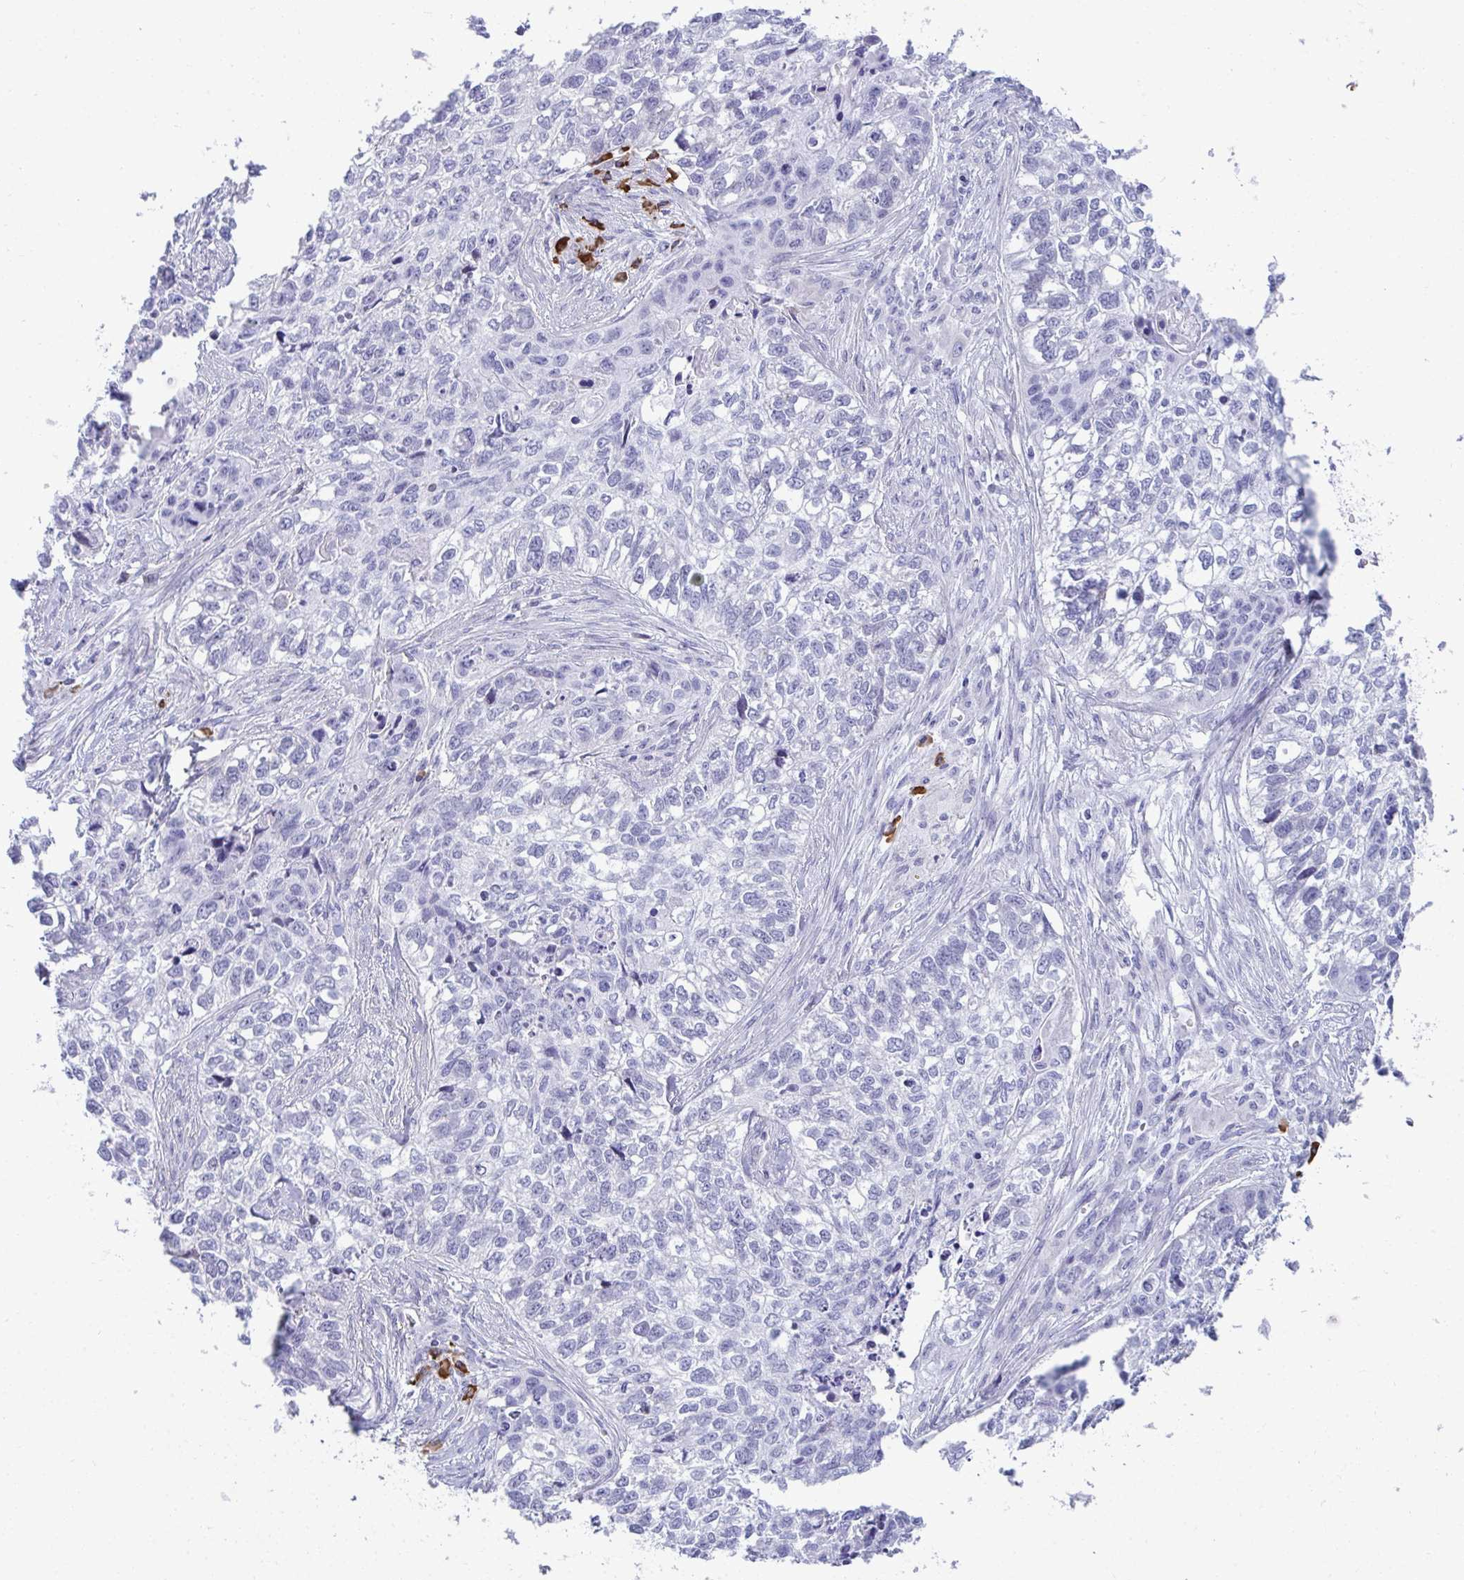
{"staining": {"intensity": "negative", "quantity": "none", "location": "none"}, "tissue": "lung cancer", "cell_type": "Tumor cells", "image_type": "cancer", "snomed": [{"axis": "morphology", "description": "Squamous cell carcinoma, NOS"}, {"axis": "topography", "description": "Lung"}], "caption": "This is a micrograph of immunohistochemistry staining of squamous cell carcinoma (lung), which shows no staining in tumor cells. (DAB (3,3'-diaminobenzidine) immunohistochemistry (IHC) visualized using brightfield microscopy, high magnification).", "gene": "PUS7L", "patient": {"sex": "male", "age": 74}}